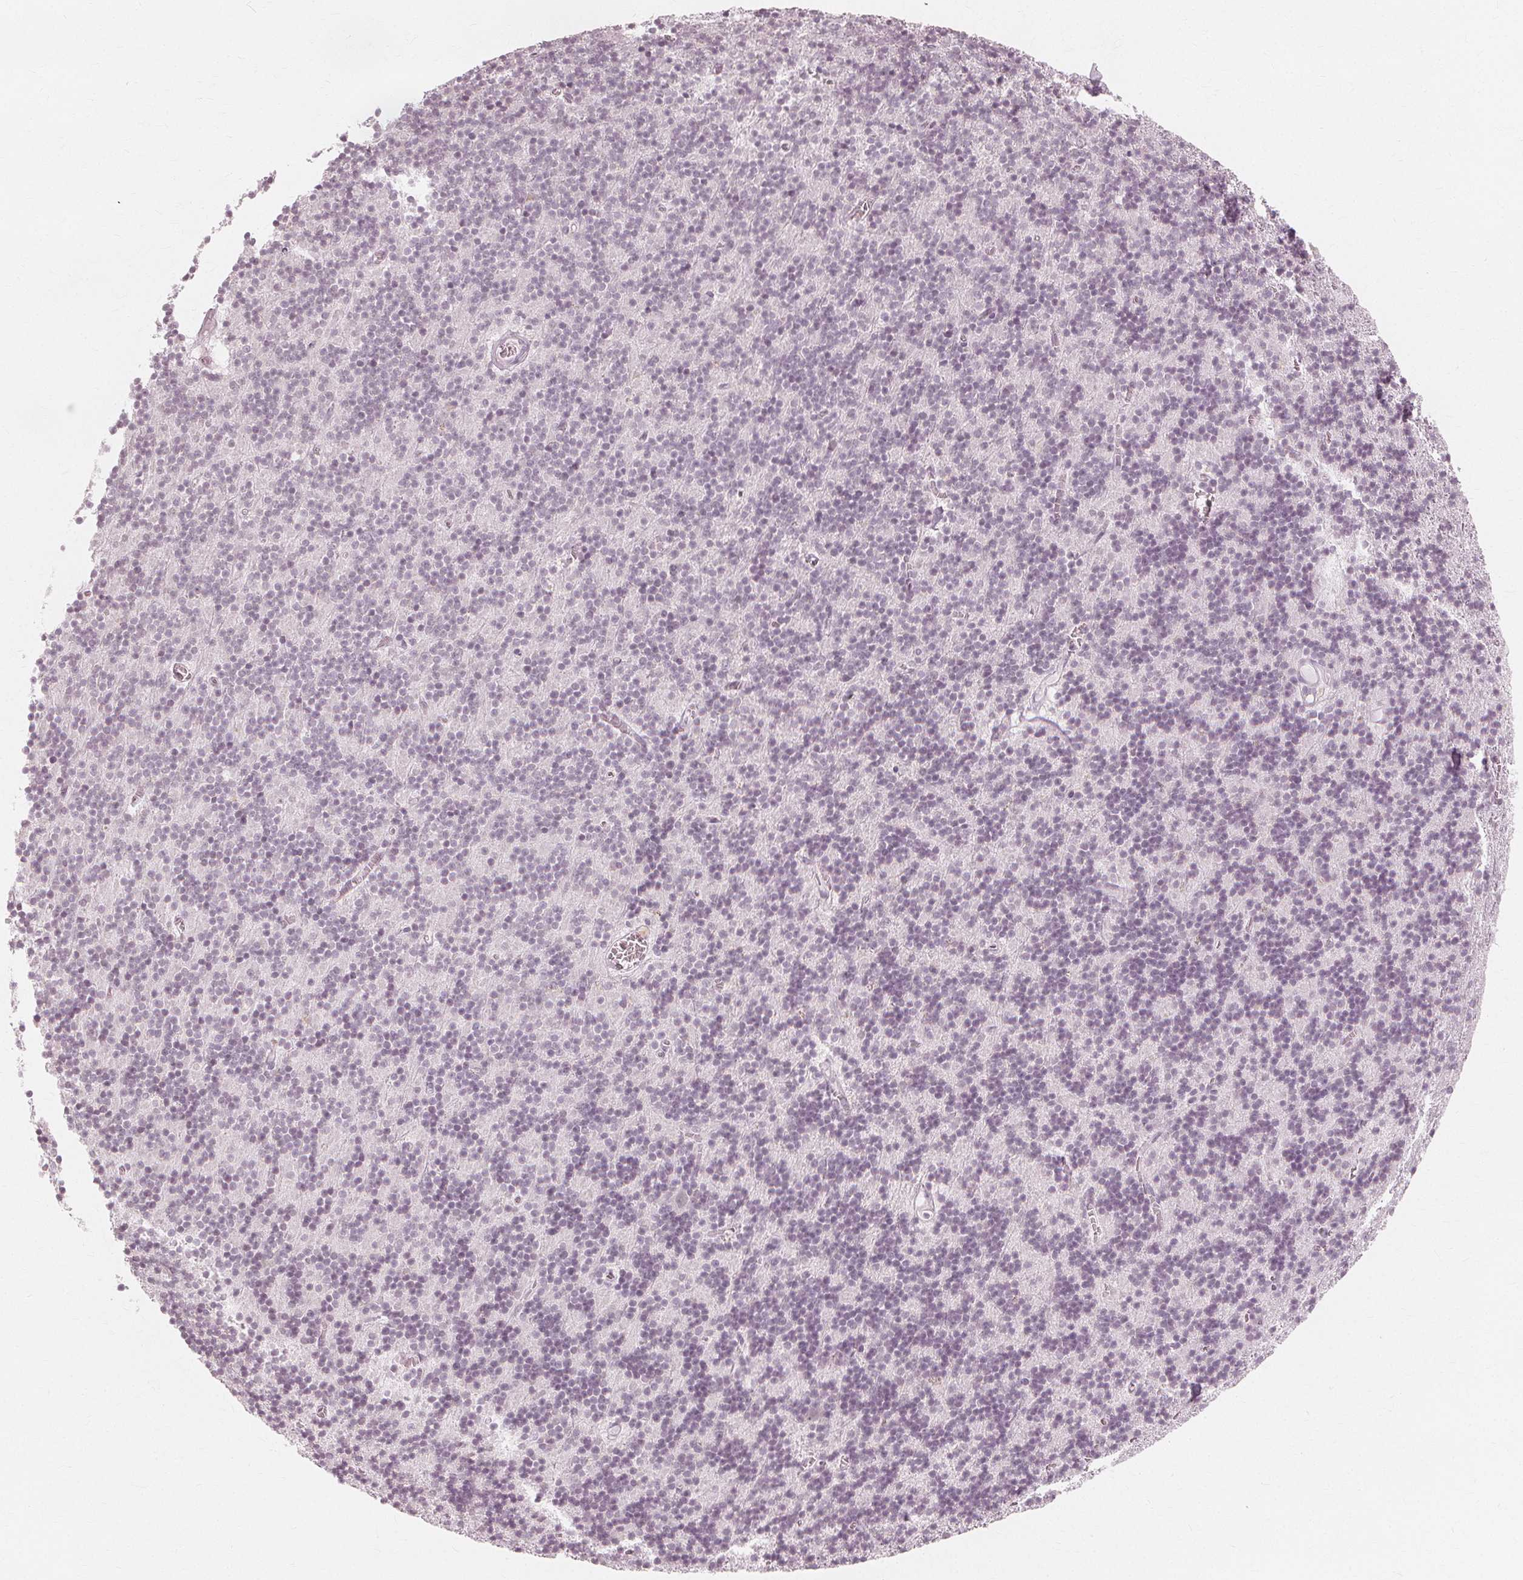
{"staining": {"intensity": "negative", "quantity": "none", "location": "none"}, "tissue": "cerebellum", "cell_type": "Cells in granular layer", "image_type": "normal", "snomed": [{"axis": "morphology", "description": "Normal tissue, NOS"}, {"axis": "topography", "description": "Cerebellum"}], "caption": "Immunohistochemistry (IHC) micrograph of benign human cerebellum stained for a protein (brown), which shows no expression in cells in granular layer.", "gene": "NXPE1", "patient": {"sex": "male", "age": 70}}